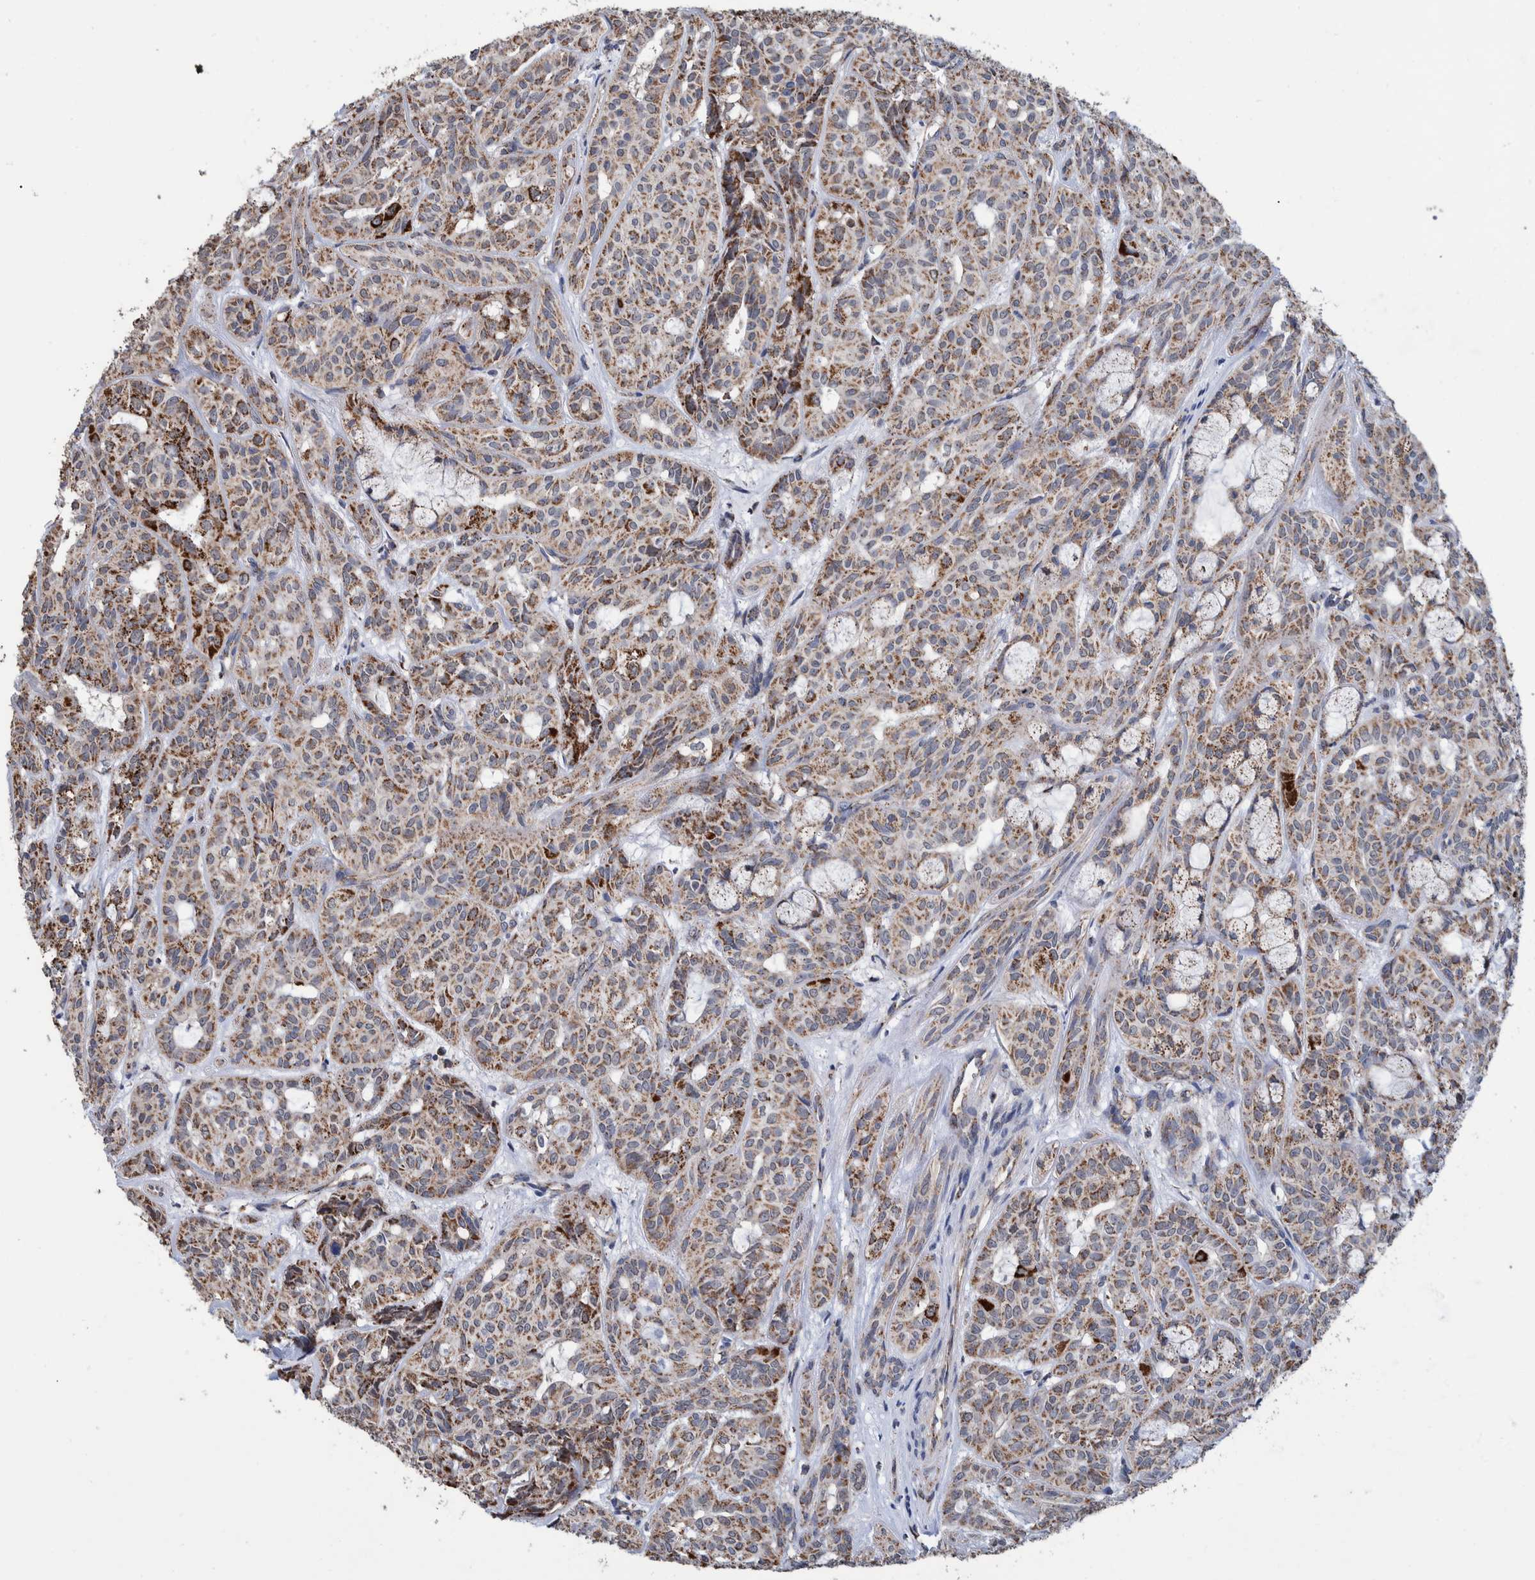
{"staining": {"intensity": "moderate", "quantity": ">75%", "location": "cytoplasmic/membranous"}, "tissue": "head and neck cancer", "cell_type": "Tumor cells", "image_type": "cancer", "snomed": [{"axis": "morphology", "description": "Adenocarcinoma, NOS"}, {"axis": "topography", "description": "Salivary gland, NOS"}, {"axis": "topography", "description": "Head-Neck"}], "caption": "About >75% of tumor cells in head and neck adenocarcinoma reveal moderate cytoplasmic/membranous protein expression as visualized by brown immunohistochemical staining.", "gene": "DECR1", "patient": {"sex": "female", "age": 76}}